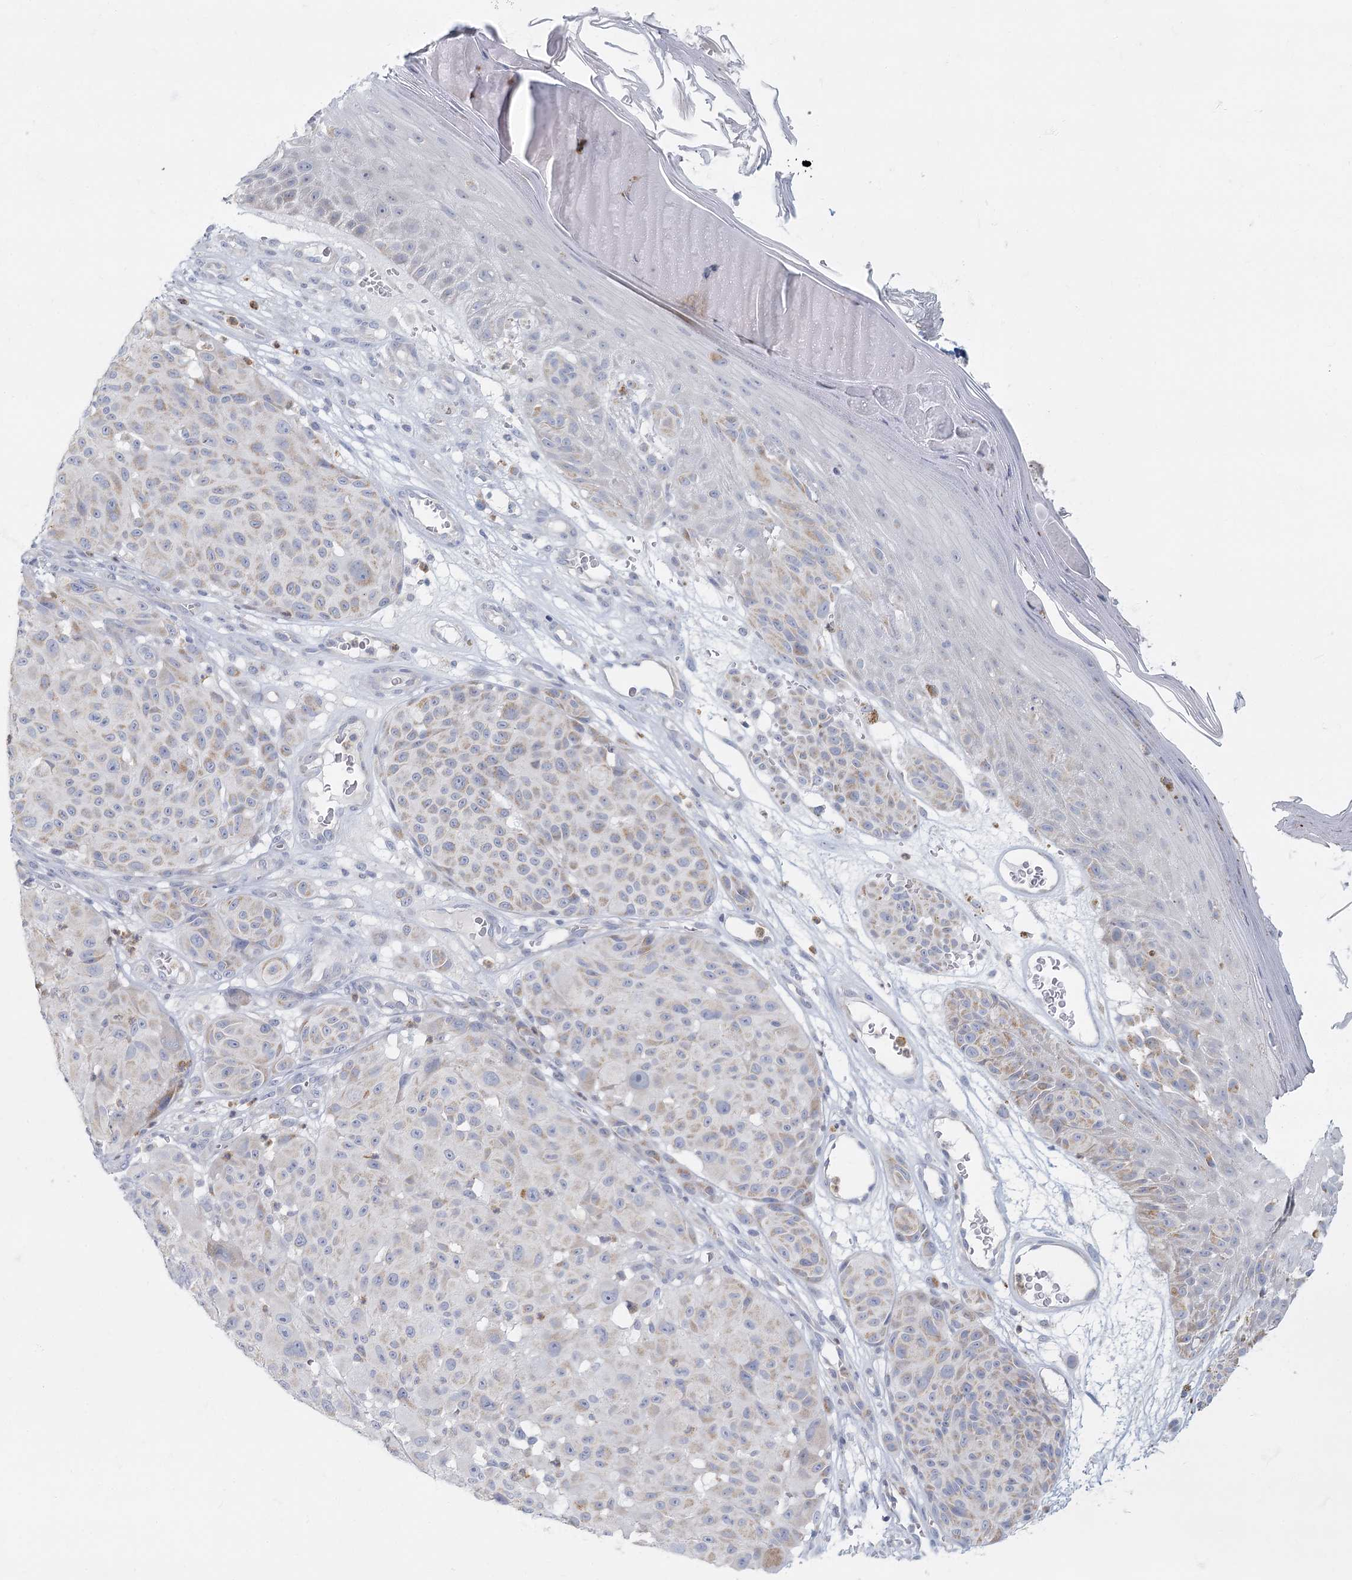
{"staining": {"intensity": "negative", "quantity": "none", "location": "none"}, "tissue": "melanoma", "cell_type": "Tumor cells", "image_type": "cancer", "snomed": [{"axis": "morphology", "description": "Malignant melanoma, NOS"}, {"axis": "topography", "description": "Skin"}], "caption": "A high-resolution photomicrograph shows IHC staining of malignant melanoma, which demonstrates no significant positivity in tumor cells.", "gene": "FAM110C", "patient": {"sex": "male", "age": 83}}